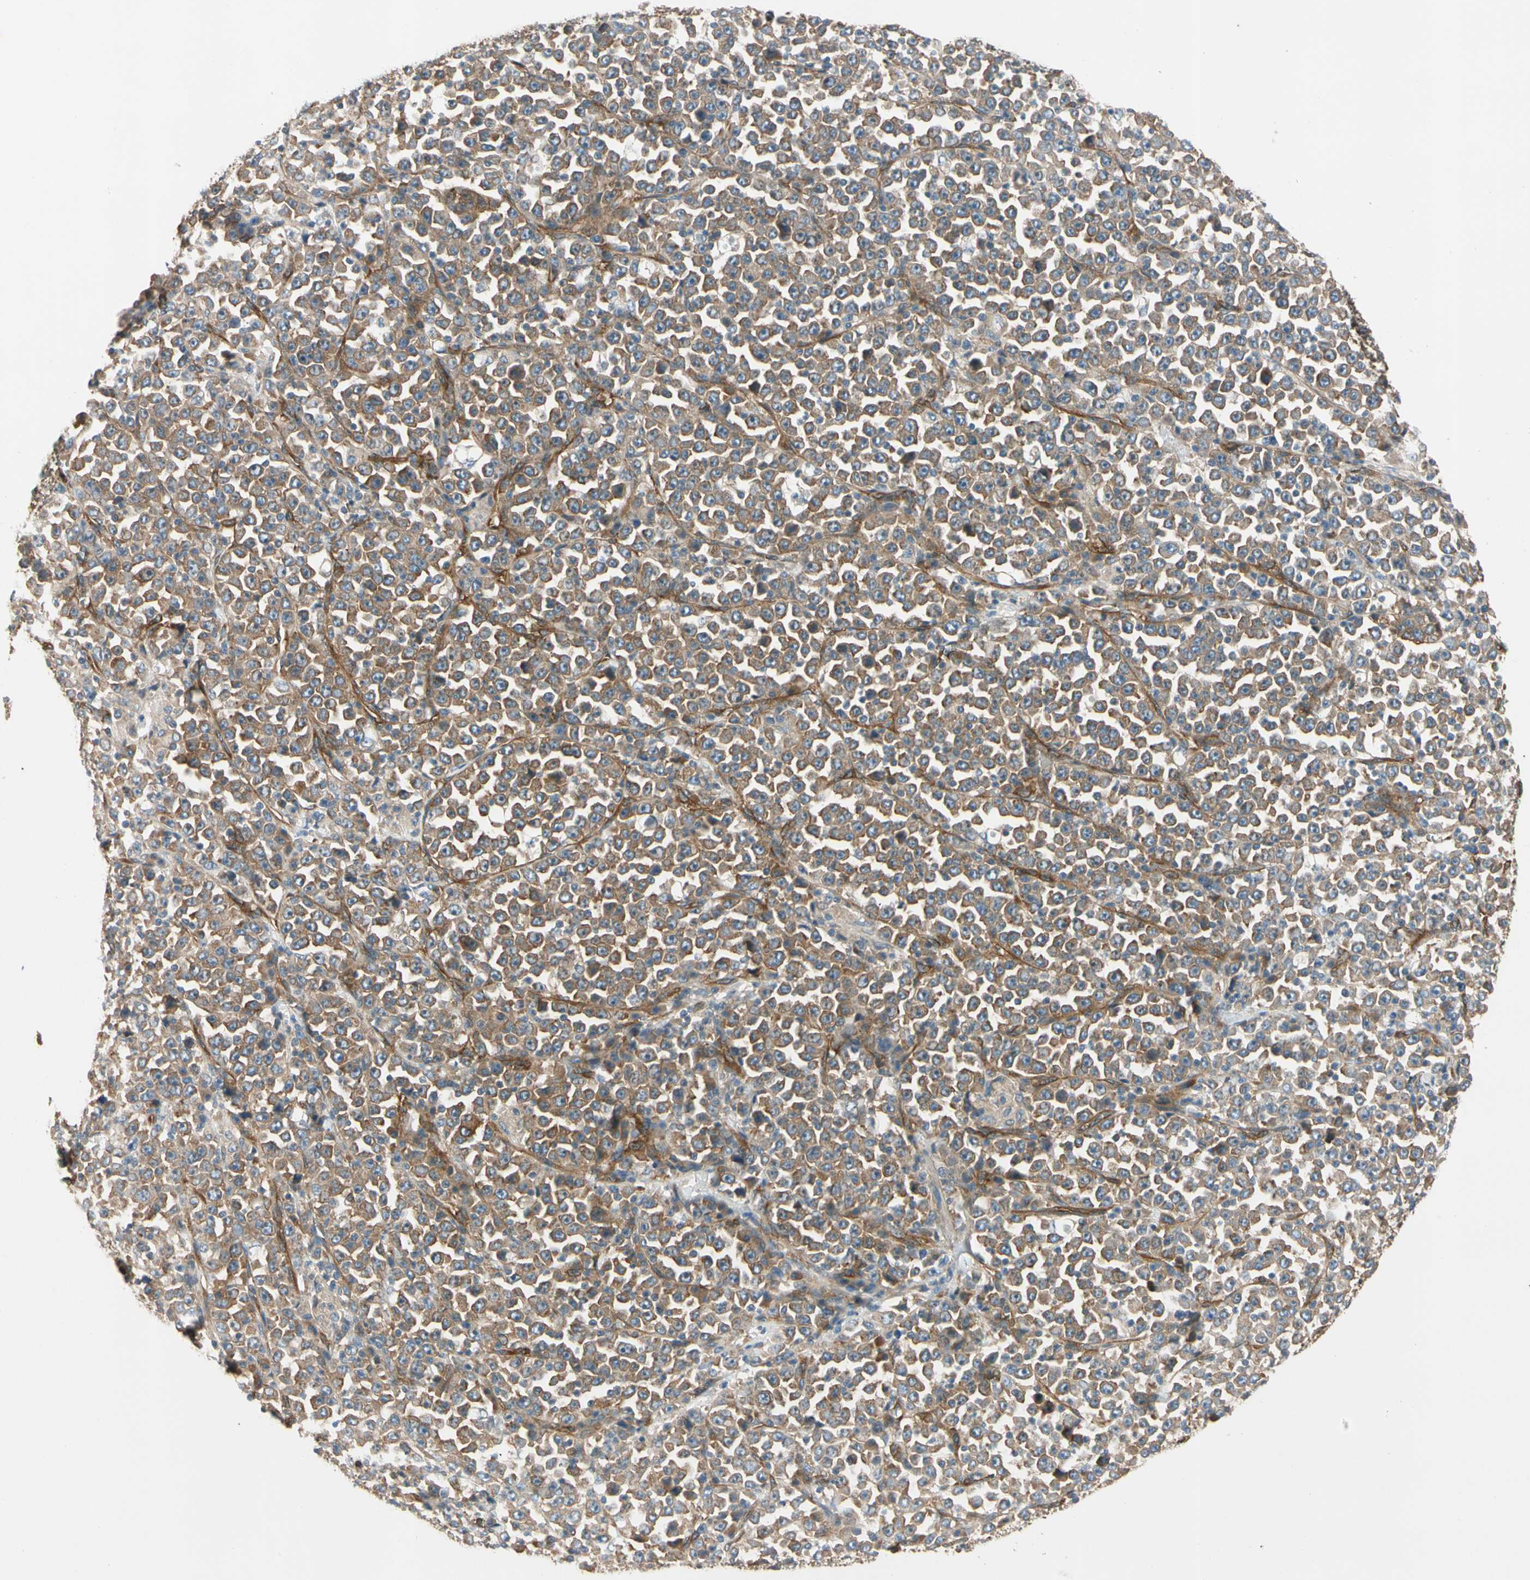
{"staining": {"intensity": "moderate", "quantity": ">75%", "location": "cytoplasmic/membranous"}, "tissue": "stomach cancer", "cell_type": "Tumor cells", "image_type": "cancer", "snomed": [{"axis": "morphology", "description": "Normal tissue, NOS"}, {"axis": "morphology", "description": "Adenocarcinoma, NOS"}, {"axis": "topography", "description": "Stomach, upper"}, {"axis": "topography", "description": "Stomach"}], "caption": "This image displays immunohistochemistry (IHC) staining of human stomach adenocarcinoma, with medium moderate cytoplasmic/membranous positivity in about >75% of tumor cells.", "gene": "ROCK2", "patient": {"sex": "male", "age": 59}}